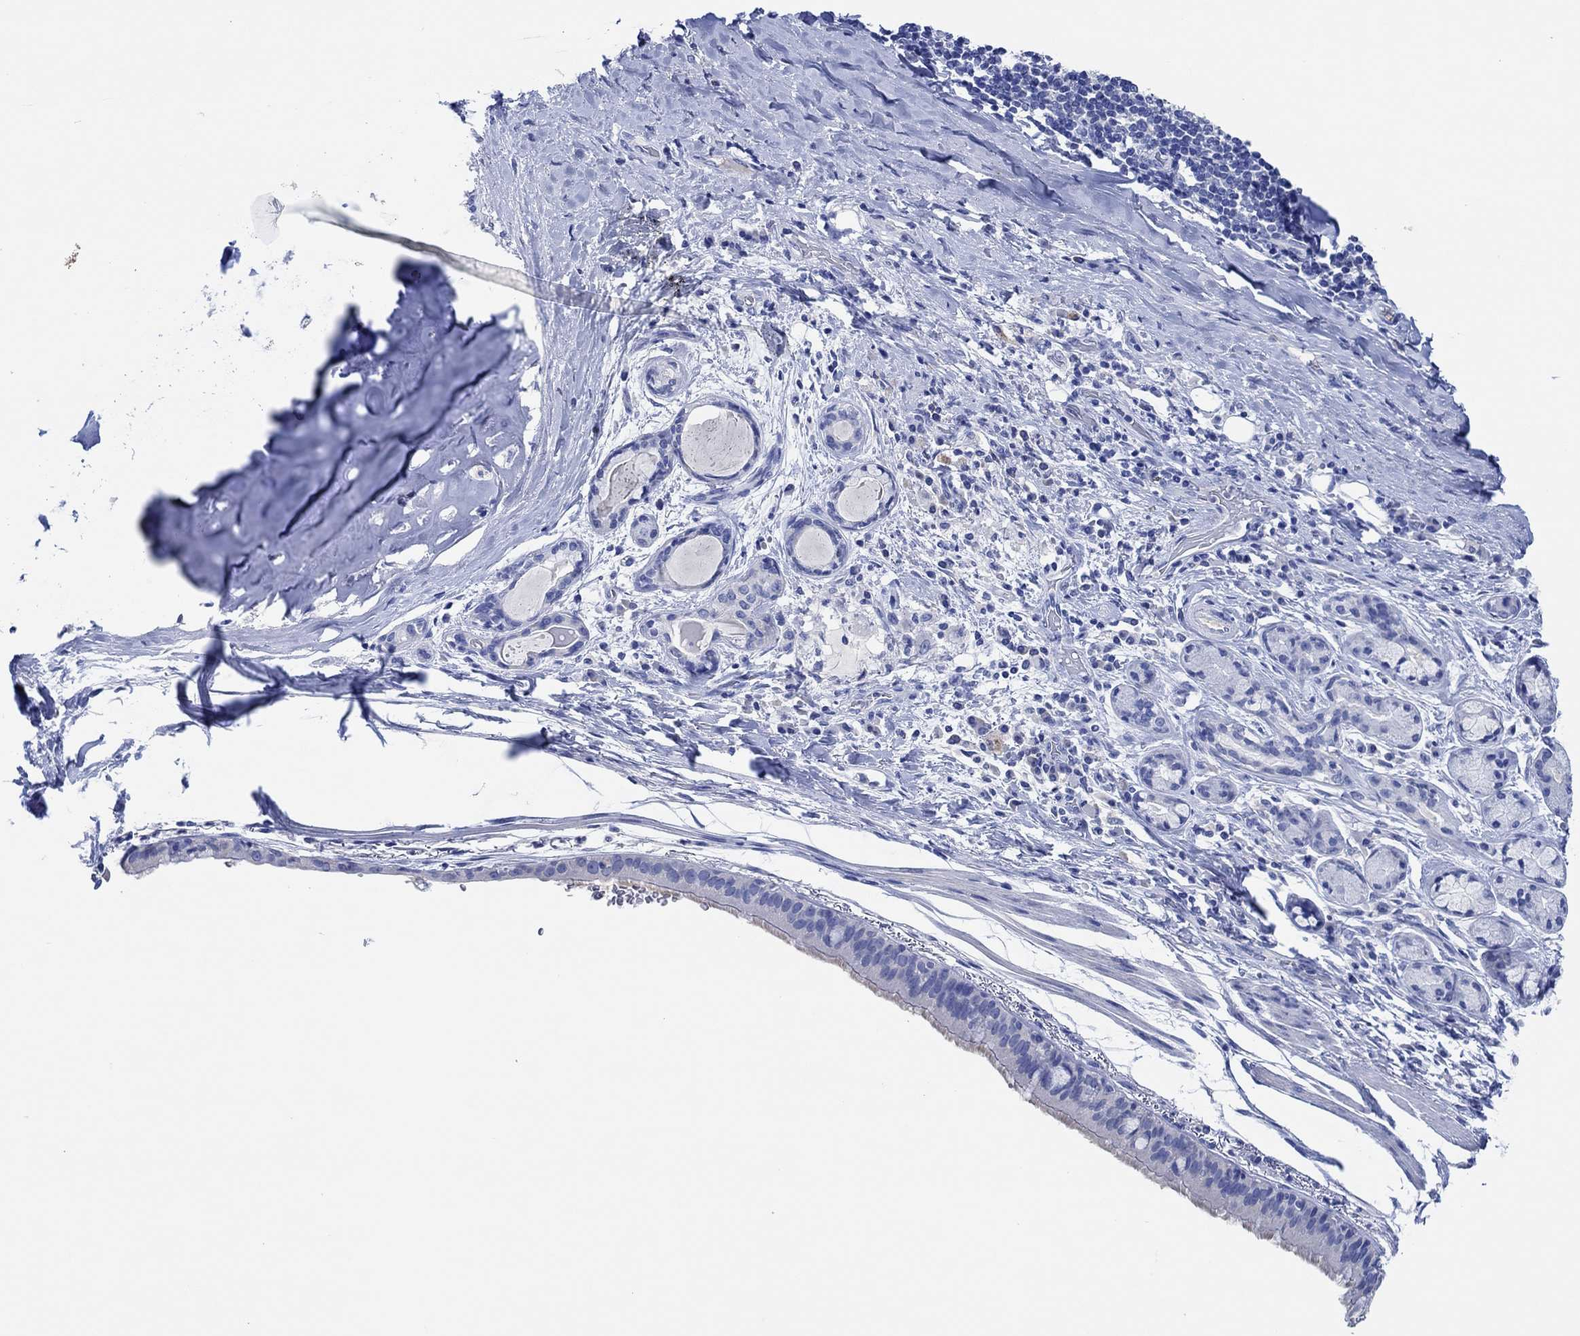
{"staining": {"intensity": "negative", "quantity": "none", "location": "none"}, "tissue": "bronchus", "cell_type": "Respiratory epithelial cells", "image_type": "normal", "snomed": [{"axis": "morphology", "description": "Normal tissue, NOS"}, {"axis": "morphology", "description": "Squamous cell carcinoma, NOS"}, {"axis": "topography", "description": "Bronchus"}, {"axis": "topography", "description": "Lung"}], "caption": "Immunohistochemistry (IHC) histopathology image of unremarkable human bronchus stained for a protein (brown), which exhibits no positivity in respiratory epithelial cells. The staining is performed using DAB brown chromogen with nuclei counter-stained in using hematoxylin.", "gene": "CPNE6", "patient": {"sex": "male", "age": 69}}